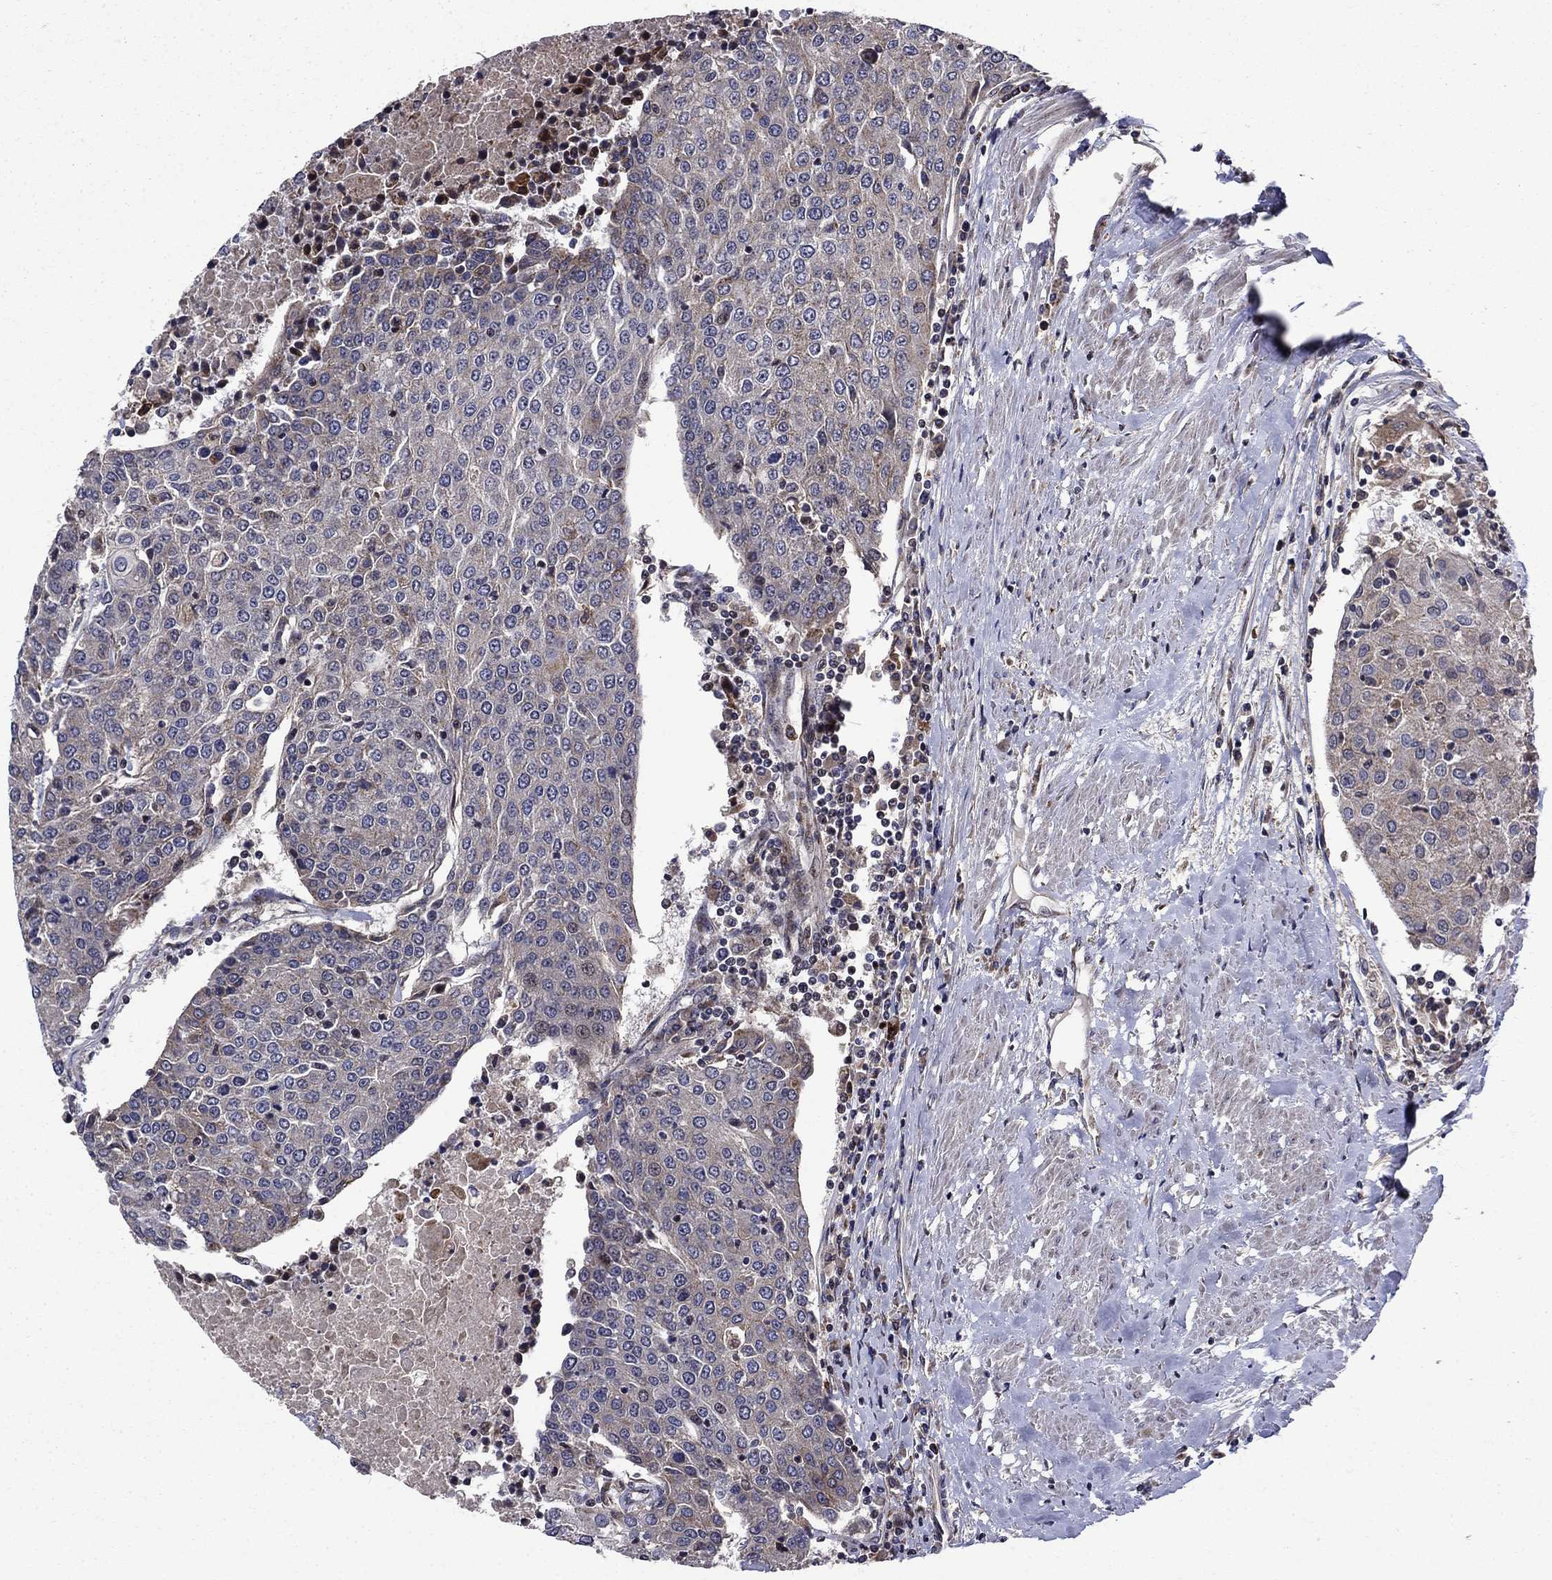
{"staining": {"intensity": "weak", "quantity": "<25%", "location": "cytoplasmic/membranous,nuclear"}, "tissue": "urothelial cancer", "cell_type": "Tumor cells", "image_type": "cancer", "snomed": [{"axis": "morphology", "description": "Urothelial carcinoma, High grade"}, {"axis": "topography", "description": "Urinary bladder"}], "caption": "A high-resolution photomicrograph shows immunohistochemistry (IHC) staining of urothelial cancer, which exhibits no significant positivity in tumor cells. Brightfield microscopy of immunohistochemistry (IHC) stained with DAB (3,3'-diaminobenzidine) (brown) and hematoxylin (blue), captured at high magnification.", "gene": "AGTPBP1", "patient": {"sex": "female", "age": 85}}